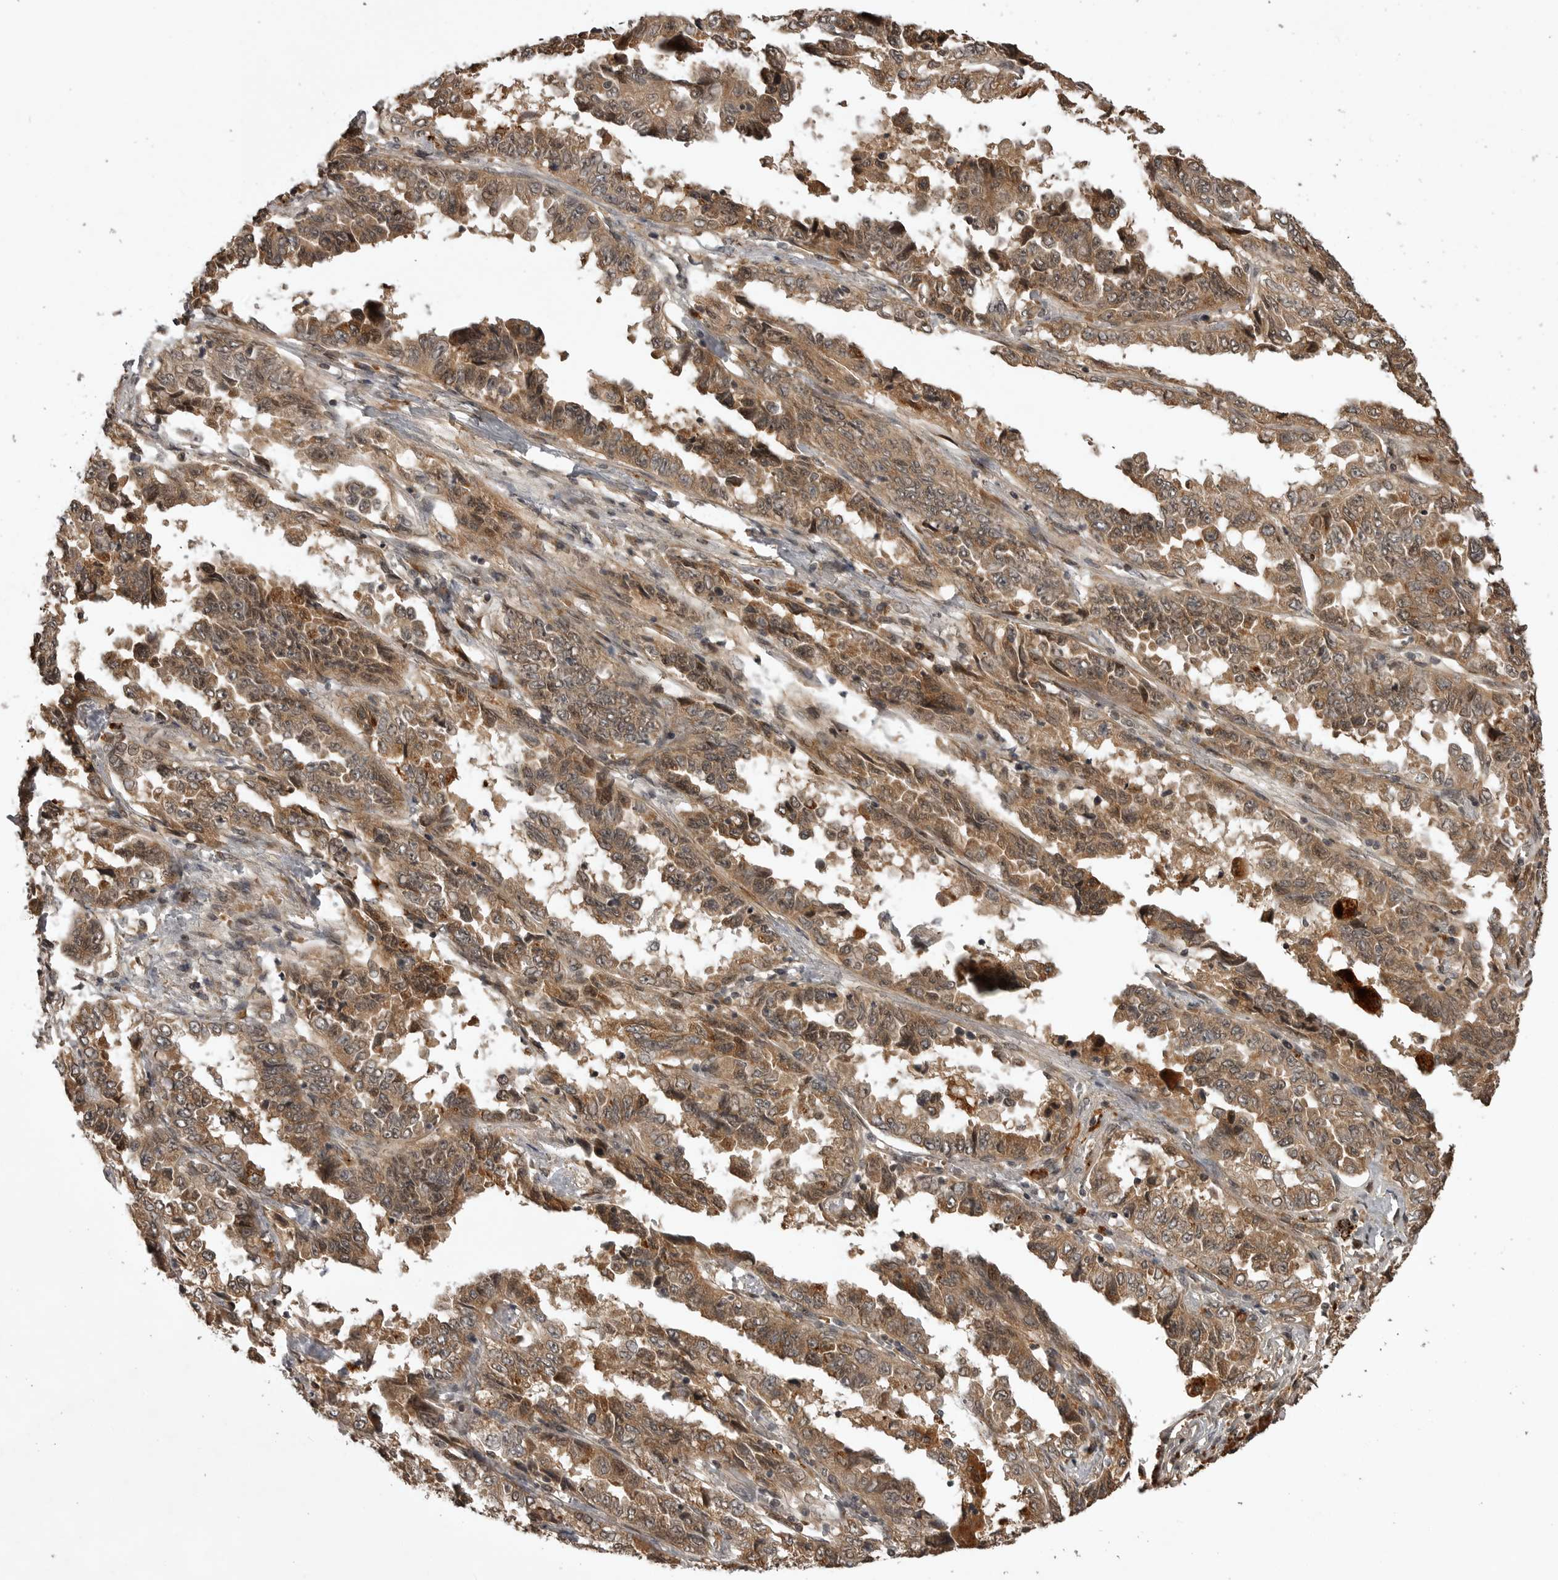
{"staining": {"intensity": "moderate", "quantity": ">75%", "location": "cytoplasmic/membranous,nuclear"}, "tissue": "lung cancer", "cell_type": "Tumor cells", "image_type": "cancer", "snomed": [{"axis": "morphology", "description": "Adenocarcinoma, NOS"}, {"axis": "topography", "description": "Lung"}], "caption": "The photomicrograph demonstrates staining of lung cancer (adenocarcinoma), revealing moderate cytoplasmic/membranous and nuclear protein expression (brown color) within tumor cells.", "gene": "AKAP7", "patient": {"sex": "female", "age": 51}}